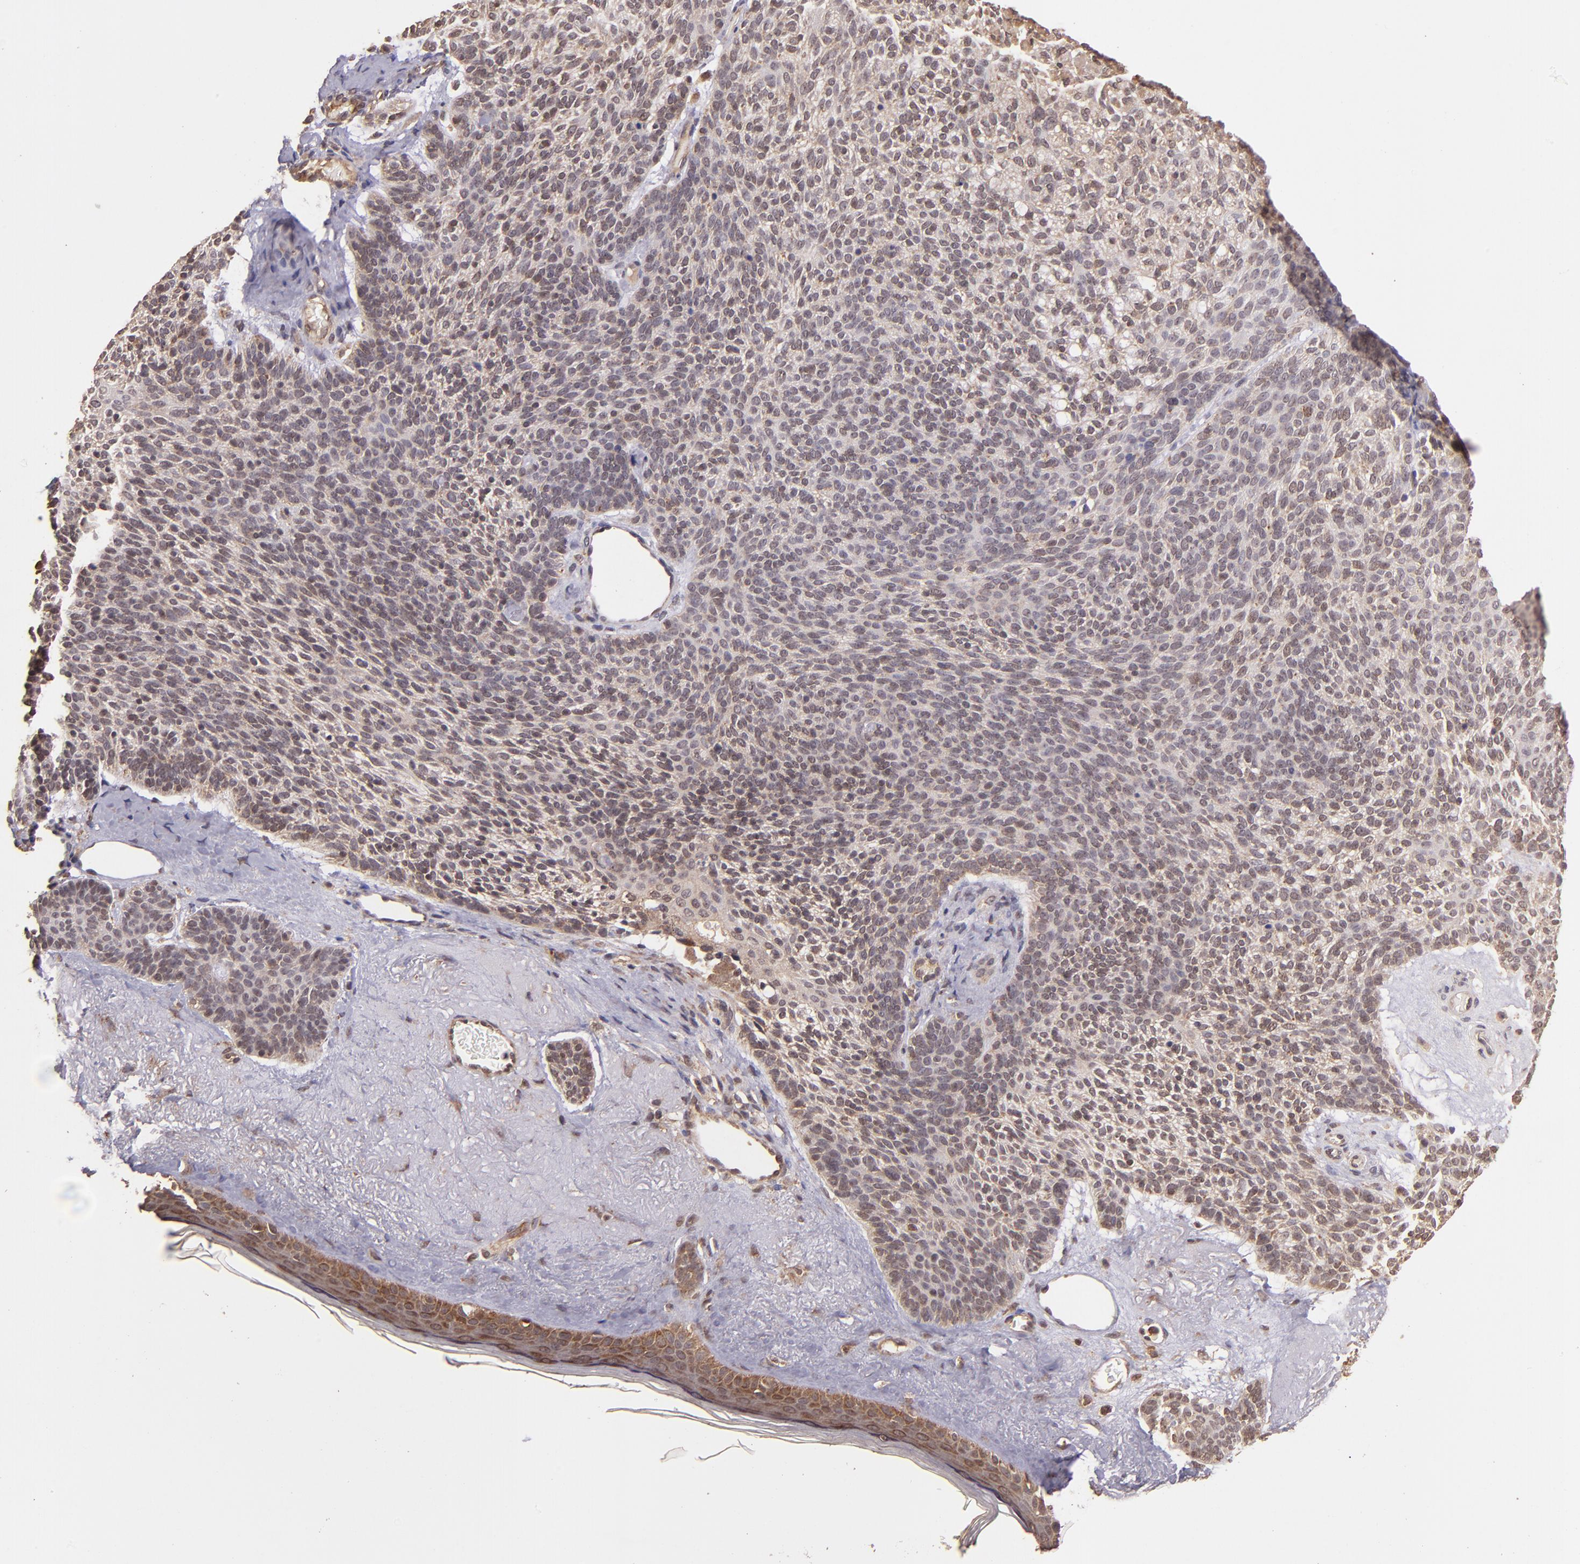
{"staining": {"intensity": "weak", "quantity": "25%-75%", "location": "cytoplasmic/membranous"}, "tissue": "skin cancer", "cell_type": "Tumor cells", "image_type": "cancer", "snomed": [{"axis": "morphology", "description": "Normal tissue, NOS"}, {"axis": "morphology", "description": "Basal cell carcinoma"}, {"axis": "topography", "description": "Skin"}], "caption": "There is low levels of weak cytoplasmic/membranous expression in tumor cells of skin cancer (basal cell carcinoma), as demonstrated by immunohistochemical staining (brown color).", "gene": "USP51", "patient": {"sex": "female", "age": 70}}